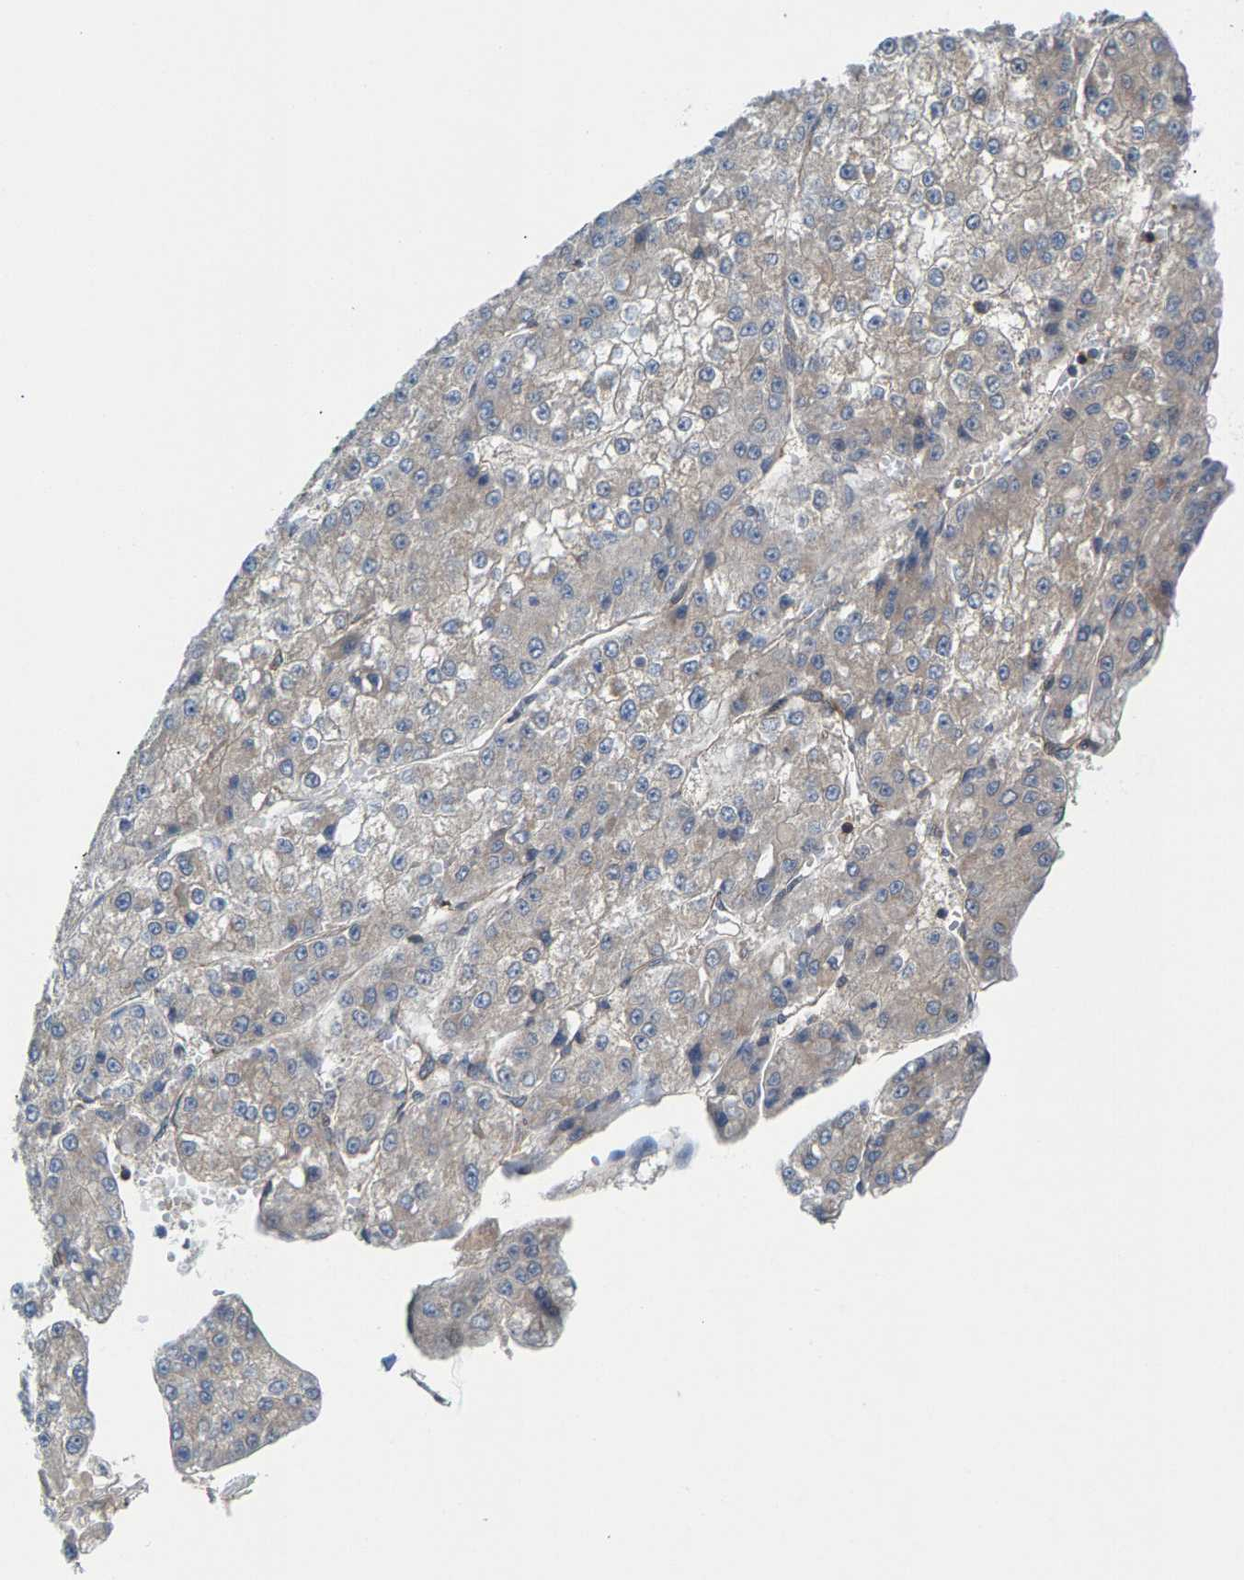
{"staining": {"intensity": "weak", "quantity": "<25%", "location": "cytoplasmic/membranous"}, "tissue": "liver cancer", "cell_type": "Tumor cells", "image_type": "cancer", "snomed": [{"axis": "morphology", "description": "Carcinoma, Hepatocellular, NOS"}, {"axis": "topography", "description": "Liver"}], "caption": "Immunohistochemical staining of human liver cancer exhibits no significant staining in tumor cells. (DAB (3,3'-diaminobenzidine) IHC visualized using brightfield microscopy, high magnification).", "gene": "MRM1", "patient": {"sex": "female", "age": 73}}